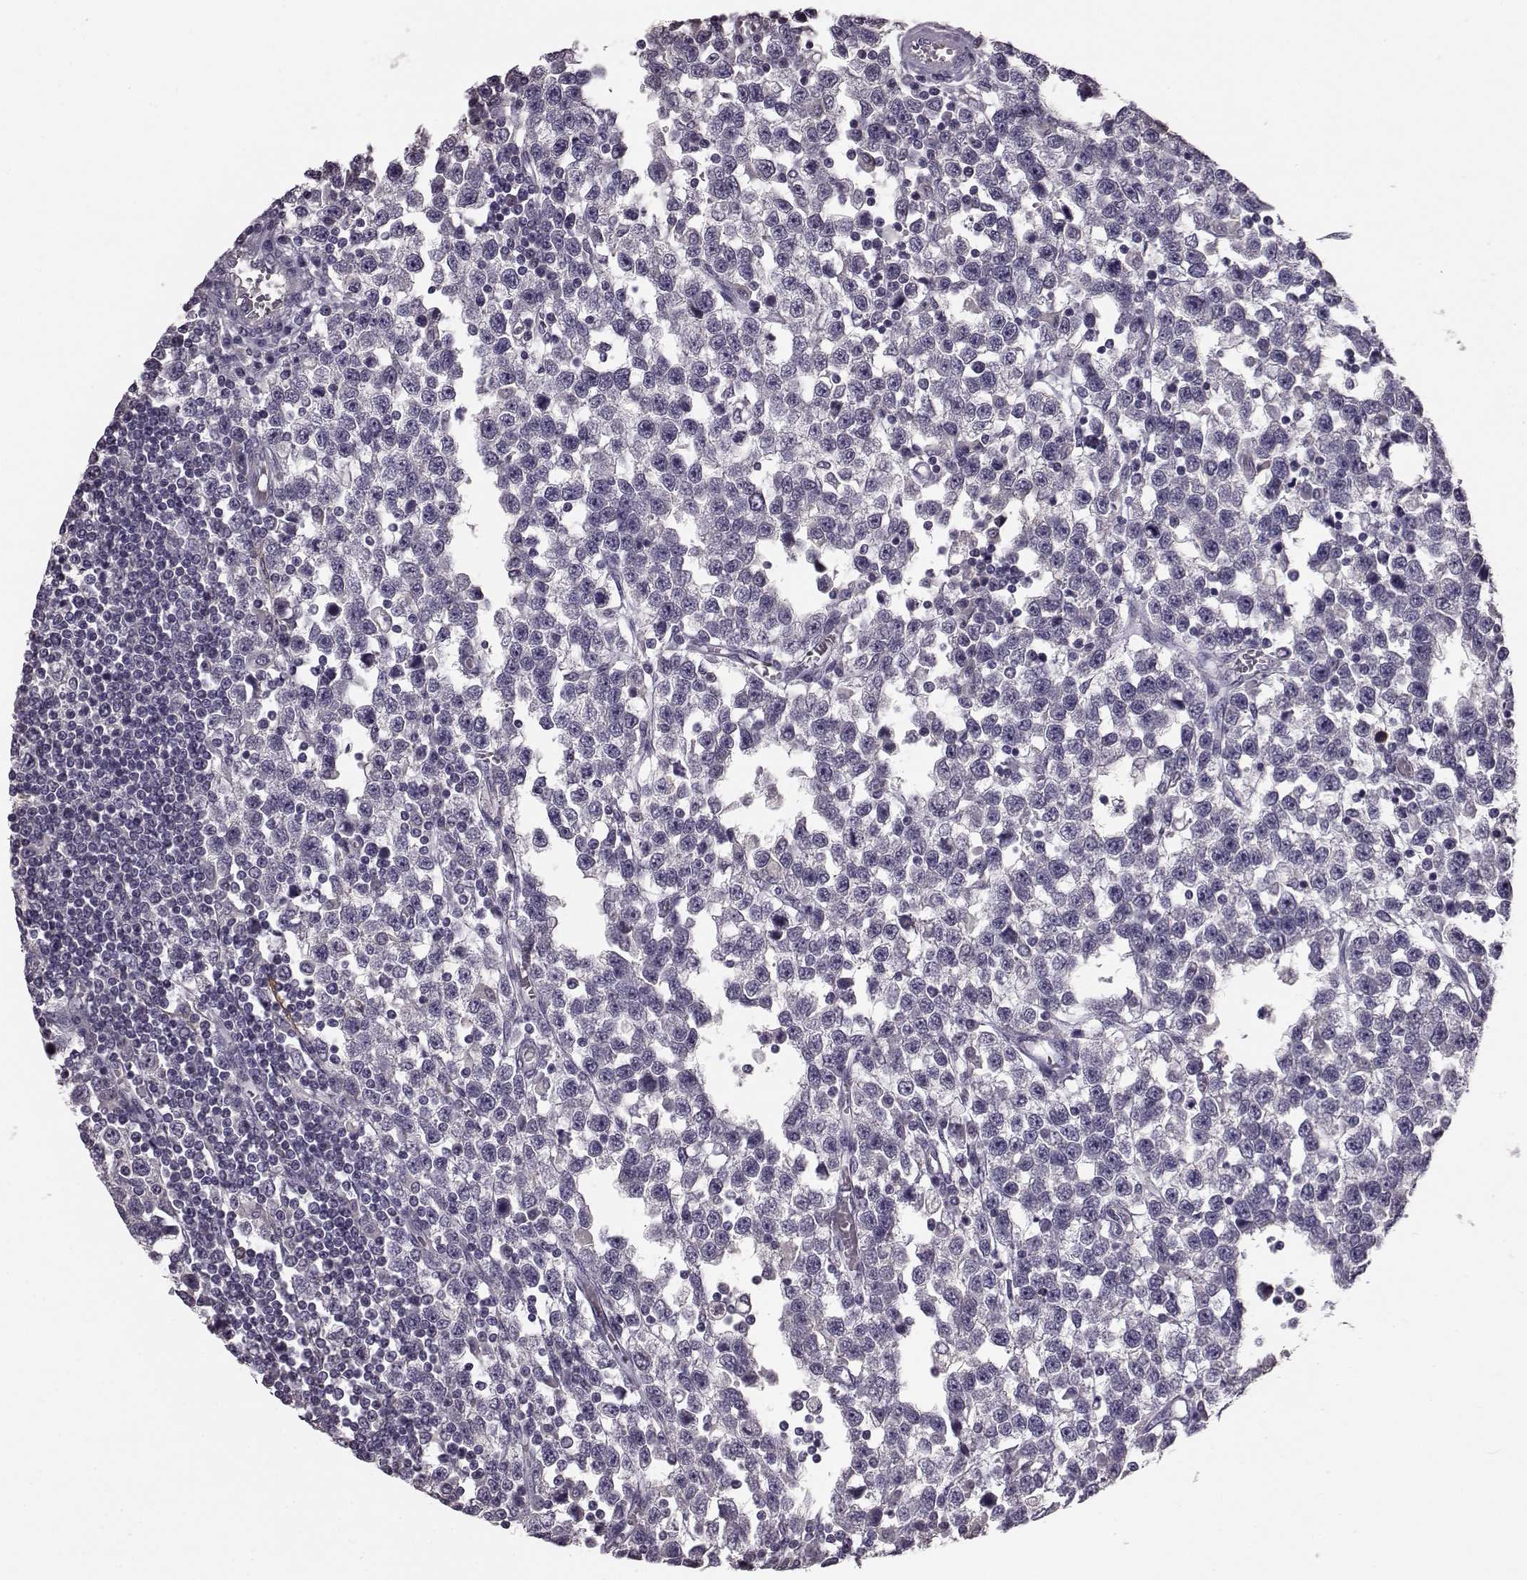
{"staining": {"intensity": "negative", "quantity": "none", "location": "none"}, "tissue": "testis cancer", "cell_type": "Tumor cells", "image_type": "cancer", "snomed": [{"axis": "morphology", "description": "Seminoma, NOS"}, {"axis": "topography", "description": "Testis"}], "caption": "High magnification brightfield microscopy of testis seminoma stained with DAB (3,3'-diaminobenzidine) (brown) and counterstained with hematoxylin (blue): tumor cells show no significant positivity.", "gene": "KRT85", "patient": {"sex": "male", "age": 34}}